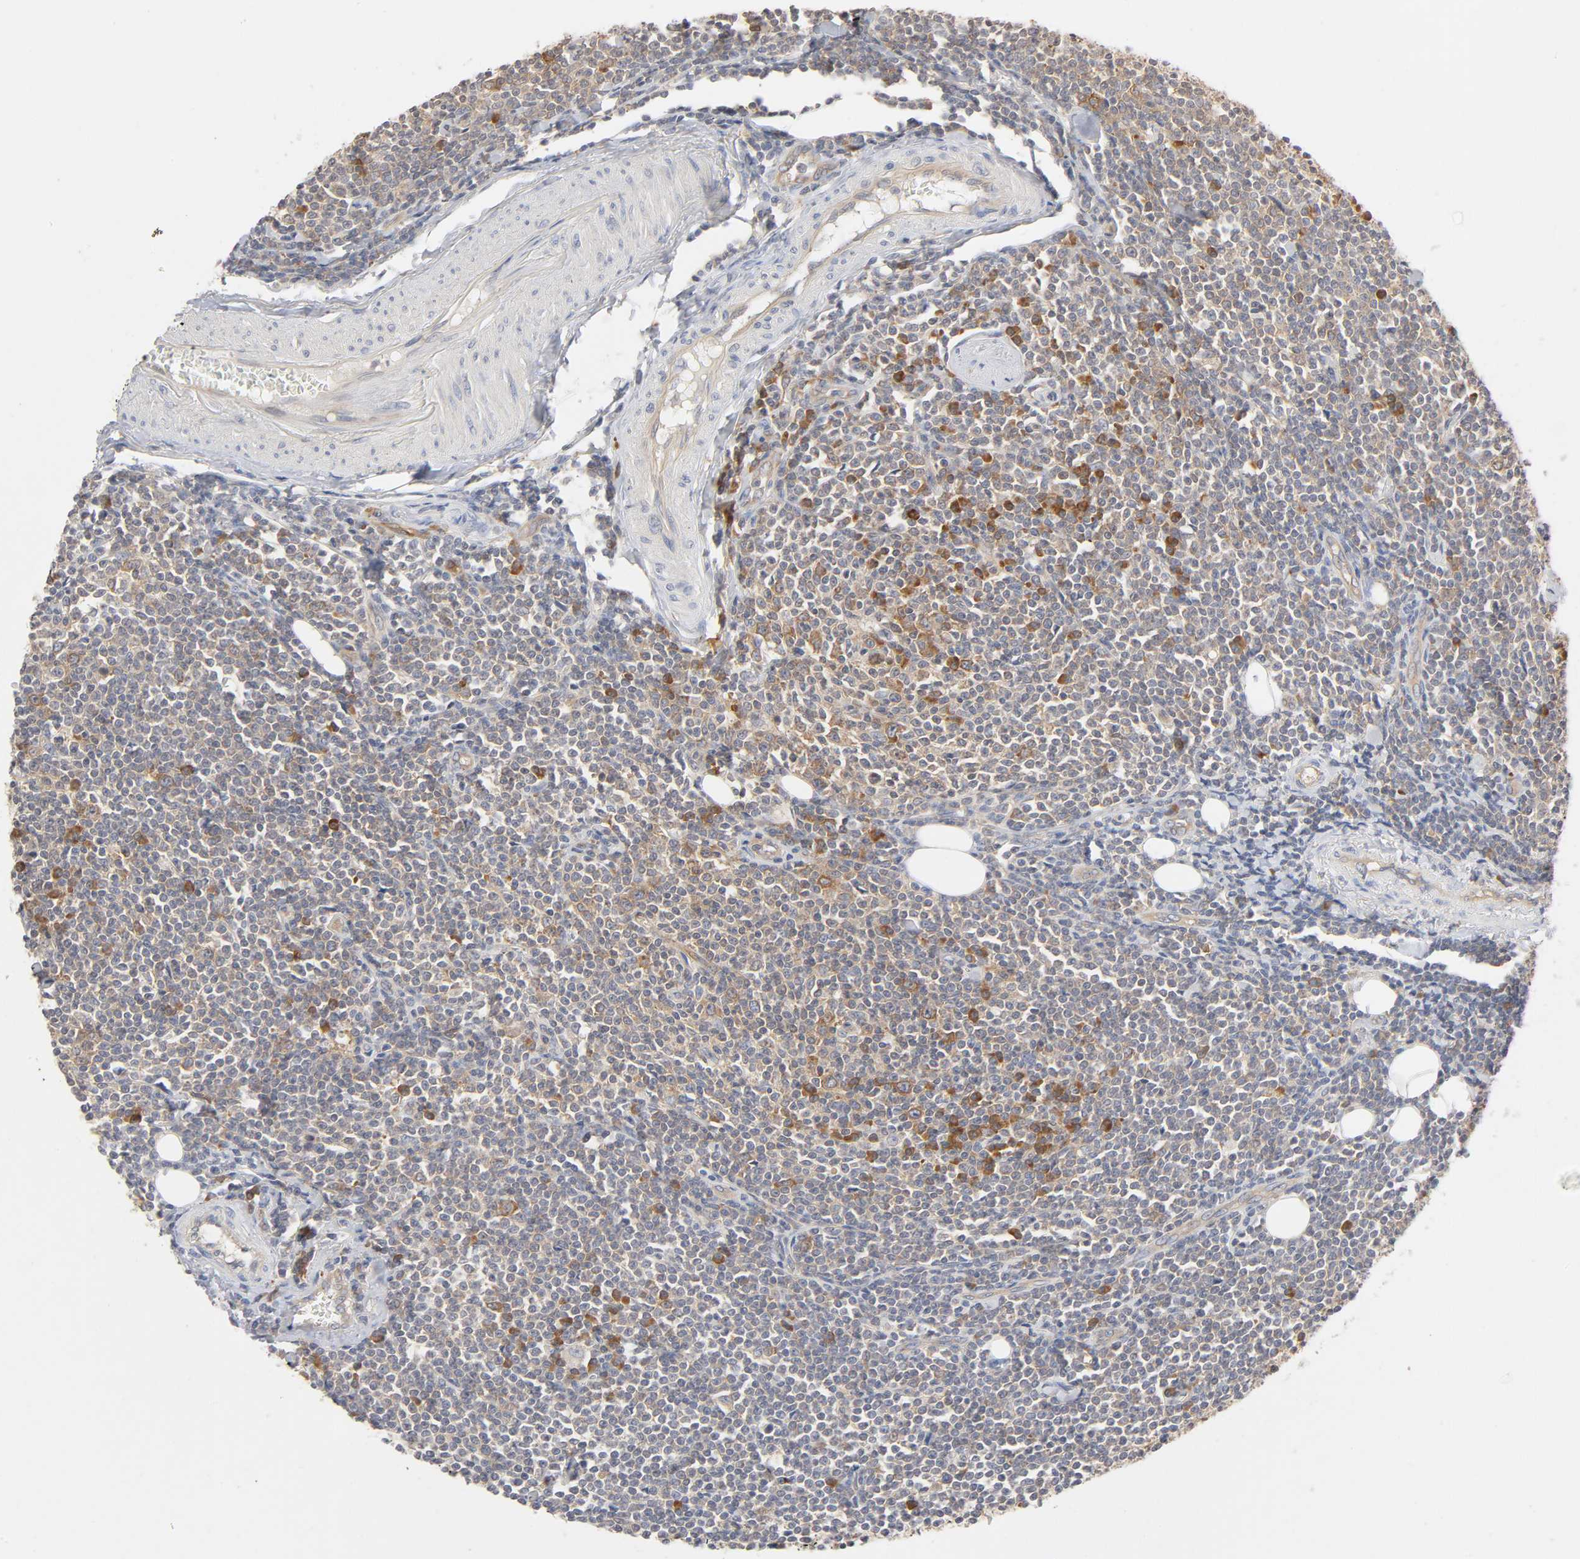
{"staining": {"intensity": "moderate", "quantity": "25%-75%", "location": "cytoplasmic/membranous"}, "tissue": "lymphoma", "cell_type": "Tumor cells", "image_type": "cancer", "snomed": [{"axis": "morphology", "description": "Malignant lymphoma, non-Hodgkin's type, Low grade"}, {"axis": "topography", "description": "Soft tissue"}], "caption": "Protein staining of lymphoma tissue reveals moderate cytoplasmic/membranous positivity in about 25%-75% of tumor cells. The protein is stained brown, and the nuclei are stained in blue (DAB (3,3'-diaminobenzidine) IHC with brightfield microscopy, high magnification).", "gene": "SCHIP1", "patient": {"sex": "male", "age": 92}}